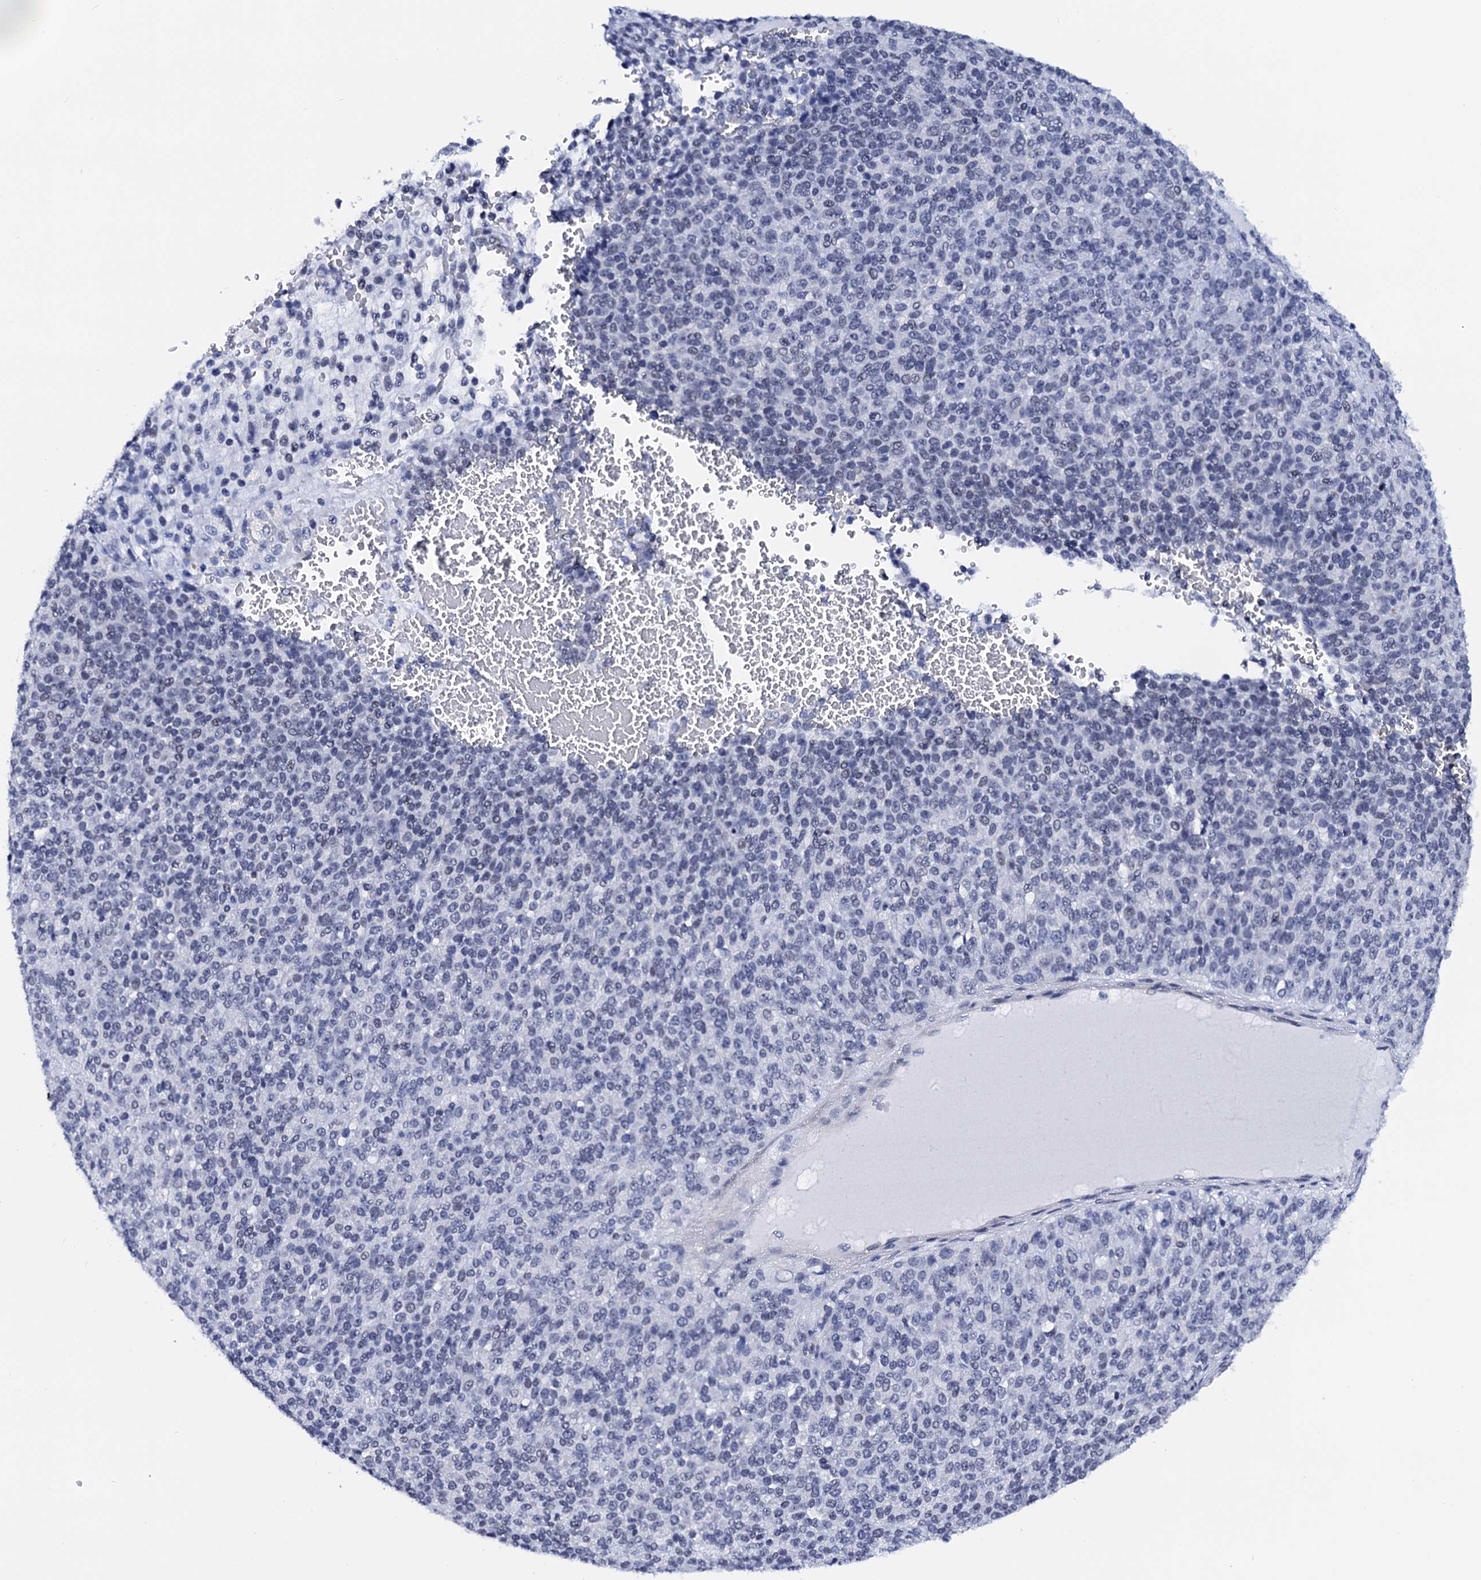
{"staining": {"intensity": "negative", "quantity": "none", "location": "none"}, "tissue": "melanoma", "cell_type": "Tumor cells", "image_type": "cancer", "snomed": [{"axis": "morphology", "description": "Malignant melanoma, Metastatic site"}, {"axis": "topography", "description": "Brain"}], "caption": "An immunohistochemistry image of melanoma is shown. There is no staining in tumor cells of melanoma.", "gene": "C16orf87", "patient": {"sex": "female", "age": 56}}